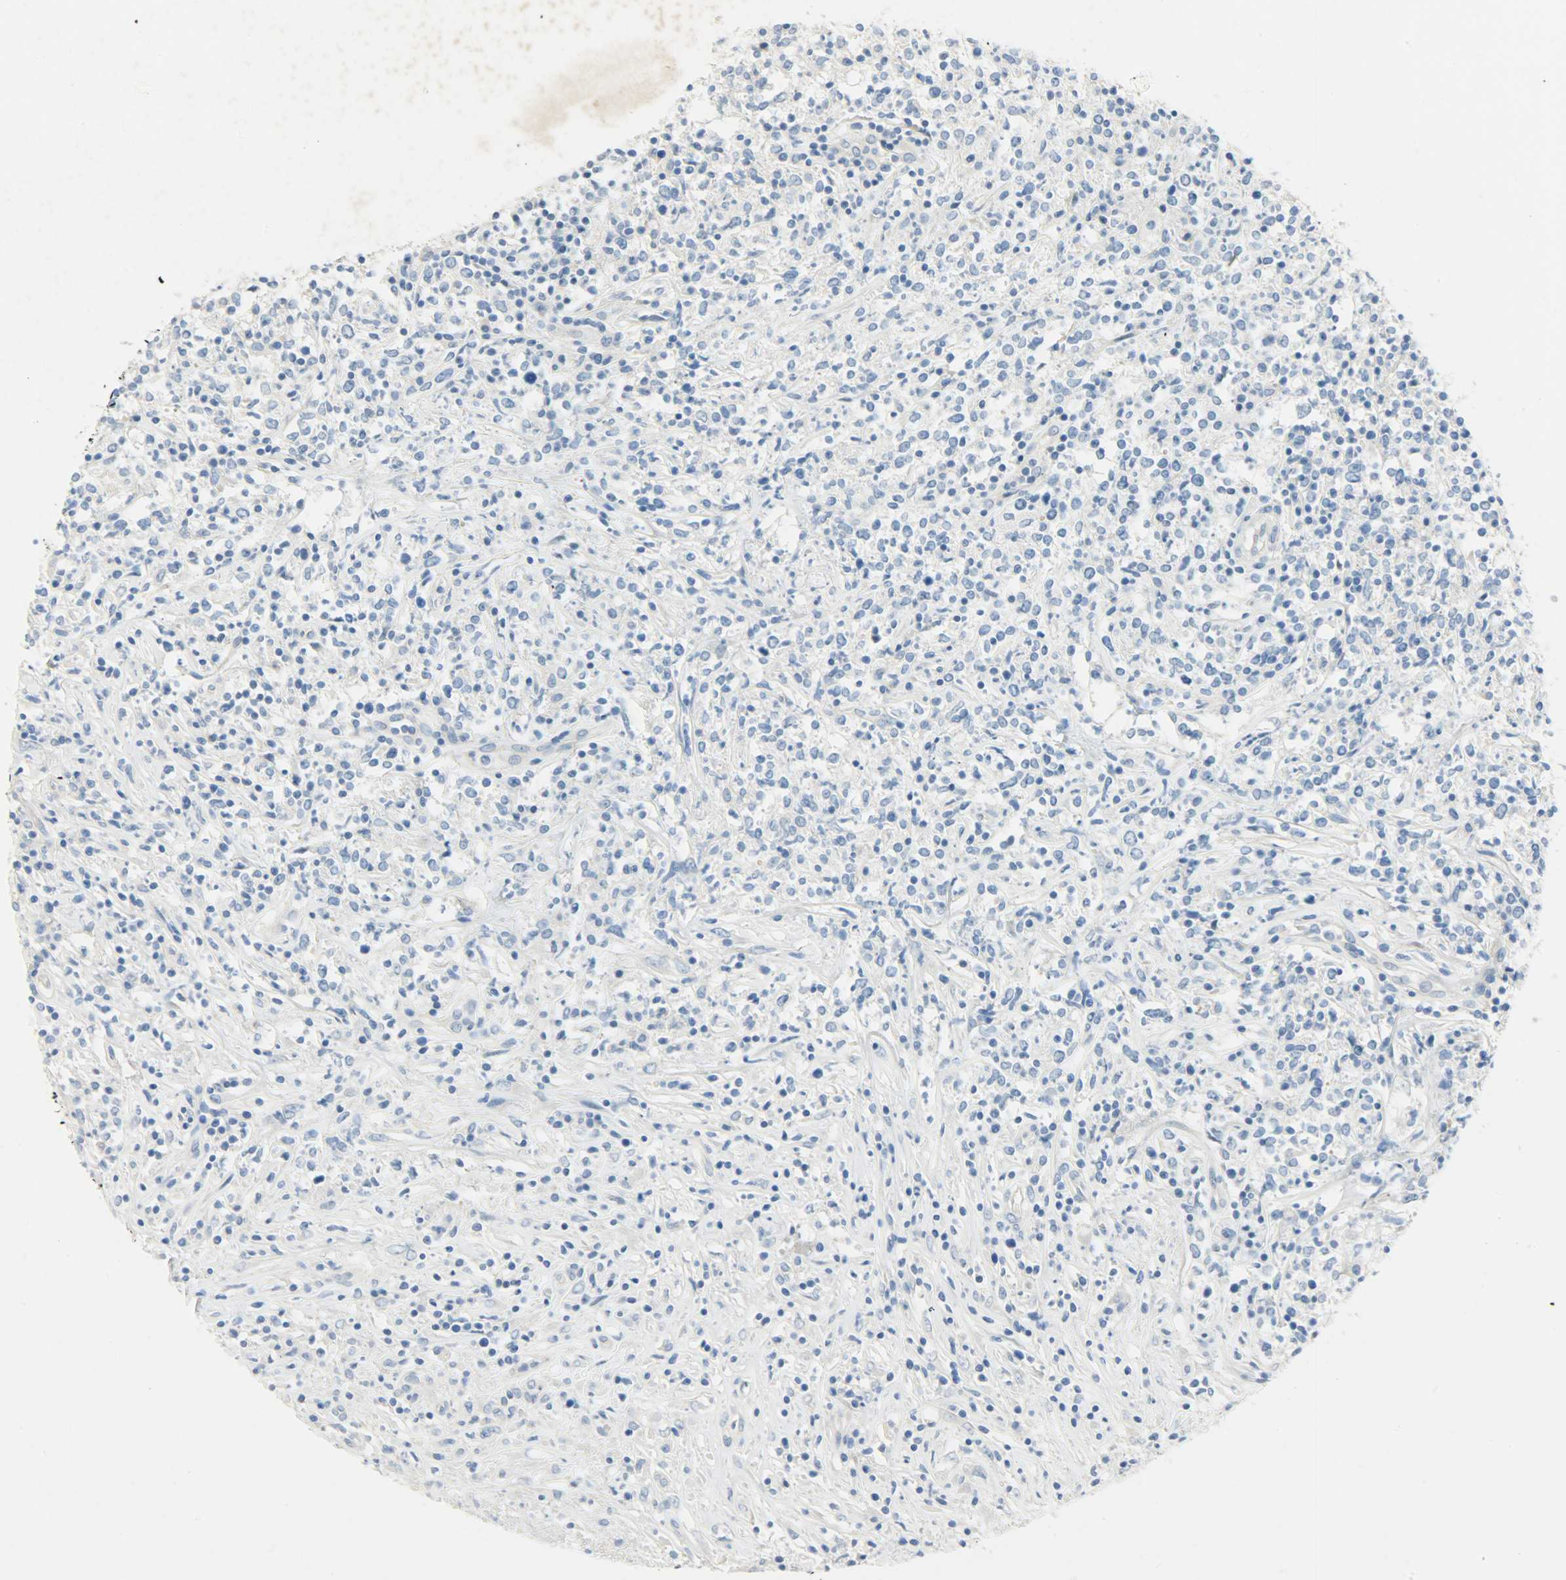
{"staining": {"intensity": "negative", "quantity": "none", "location": "none"}, "tissue": "lymphoma", "cell_type": "Tumor cells", "image_type": "cancer", "snomed": [{"axis": "morphology", "description": "Malignant lymphoma, non-Hodgkin's type, High grade"}, {"axis": "topography", "description": "Lymph node"}], "caption": "Tumor cells show no significant expression in high-grade malignant lymphoma, non-Hodgkin's type.", "gene": "PROM1", "patient": {"sex": "female", "age": 84}}